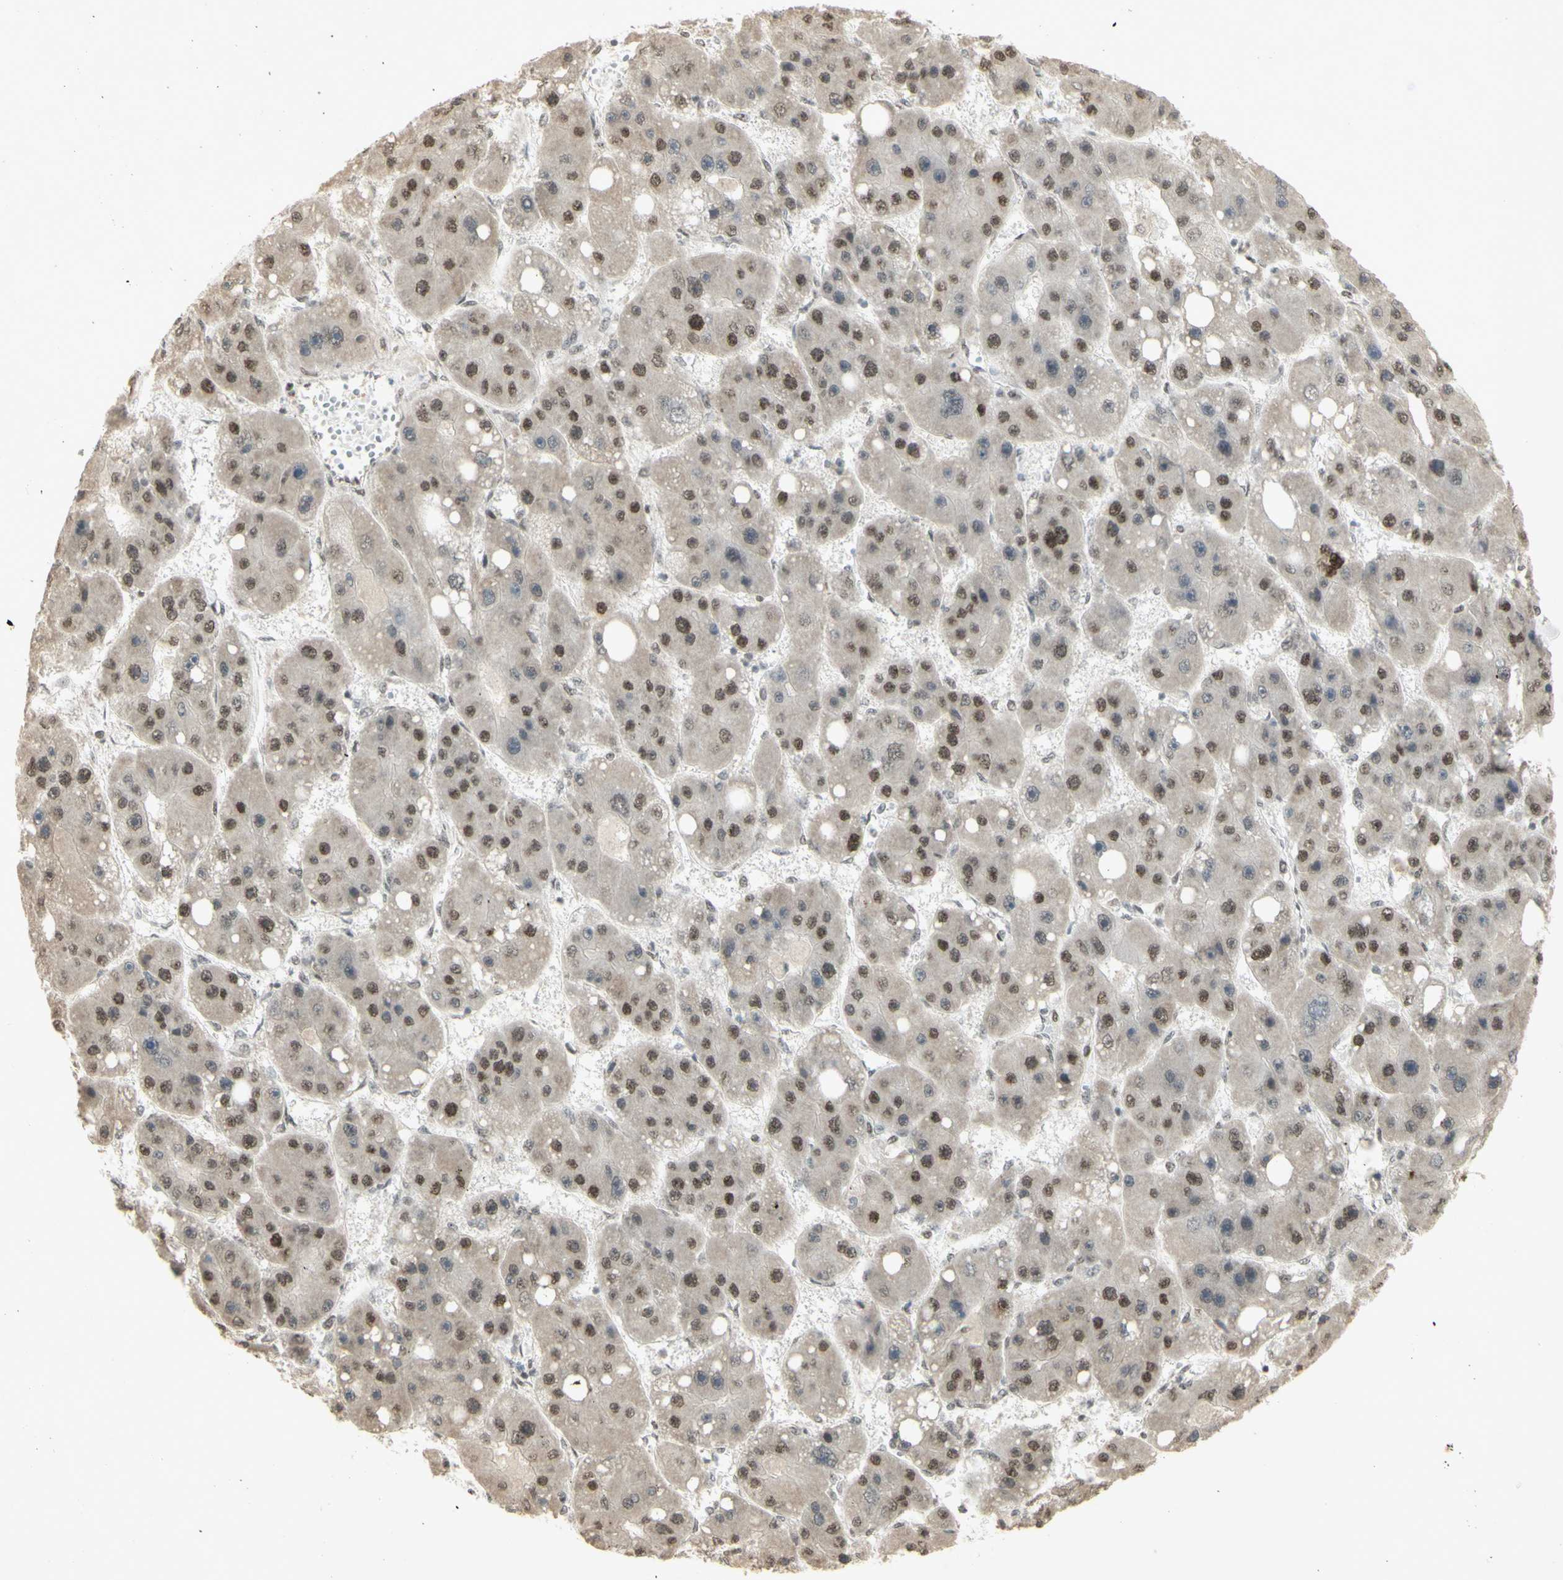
{"staining": {"intensity": "moderate", "quantity": "25%-75%", "location": "nuclear"}, "tissue": "liver cancer", "cell_type": "Tumor cells", "image_type": "cancer", "snomed": [{"axis": "morphology", "description": "Carcinoma, Hepatocellular, NOS"}, {"axis": "topography", "description": "Liver"}], "caption": "A medium amount of moderate nuclear expression is appreciated in about 25%-75% of tumor cells in liver cancer (hepatocellular carcinoma) tissue.", "gene": "CCNT1", "patient": {"sex": "female", "age": 61}}